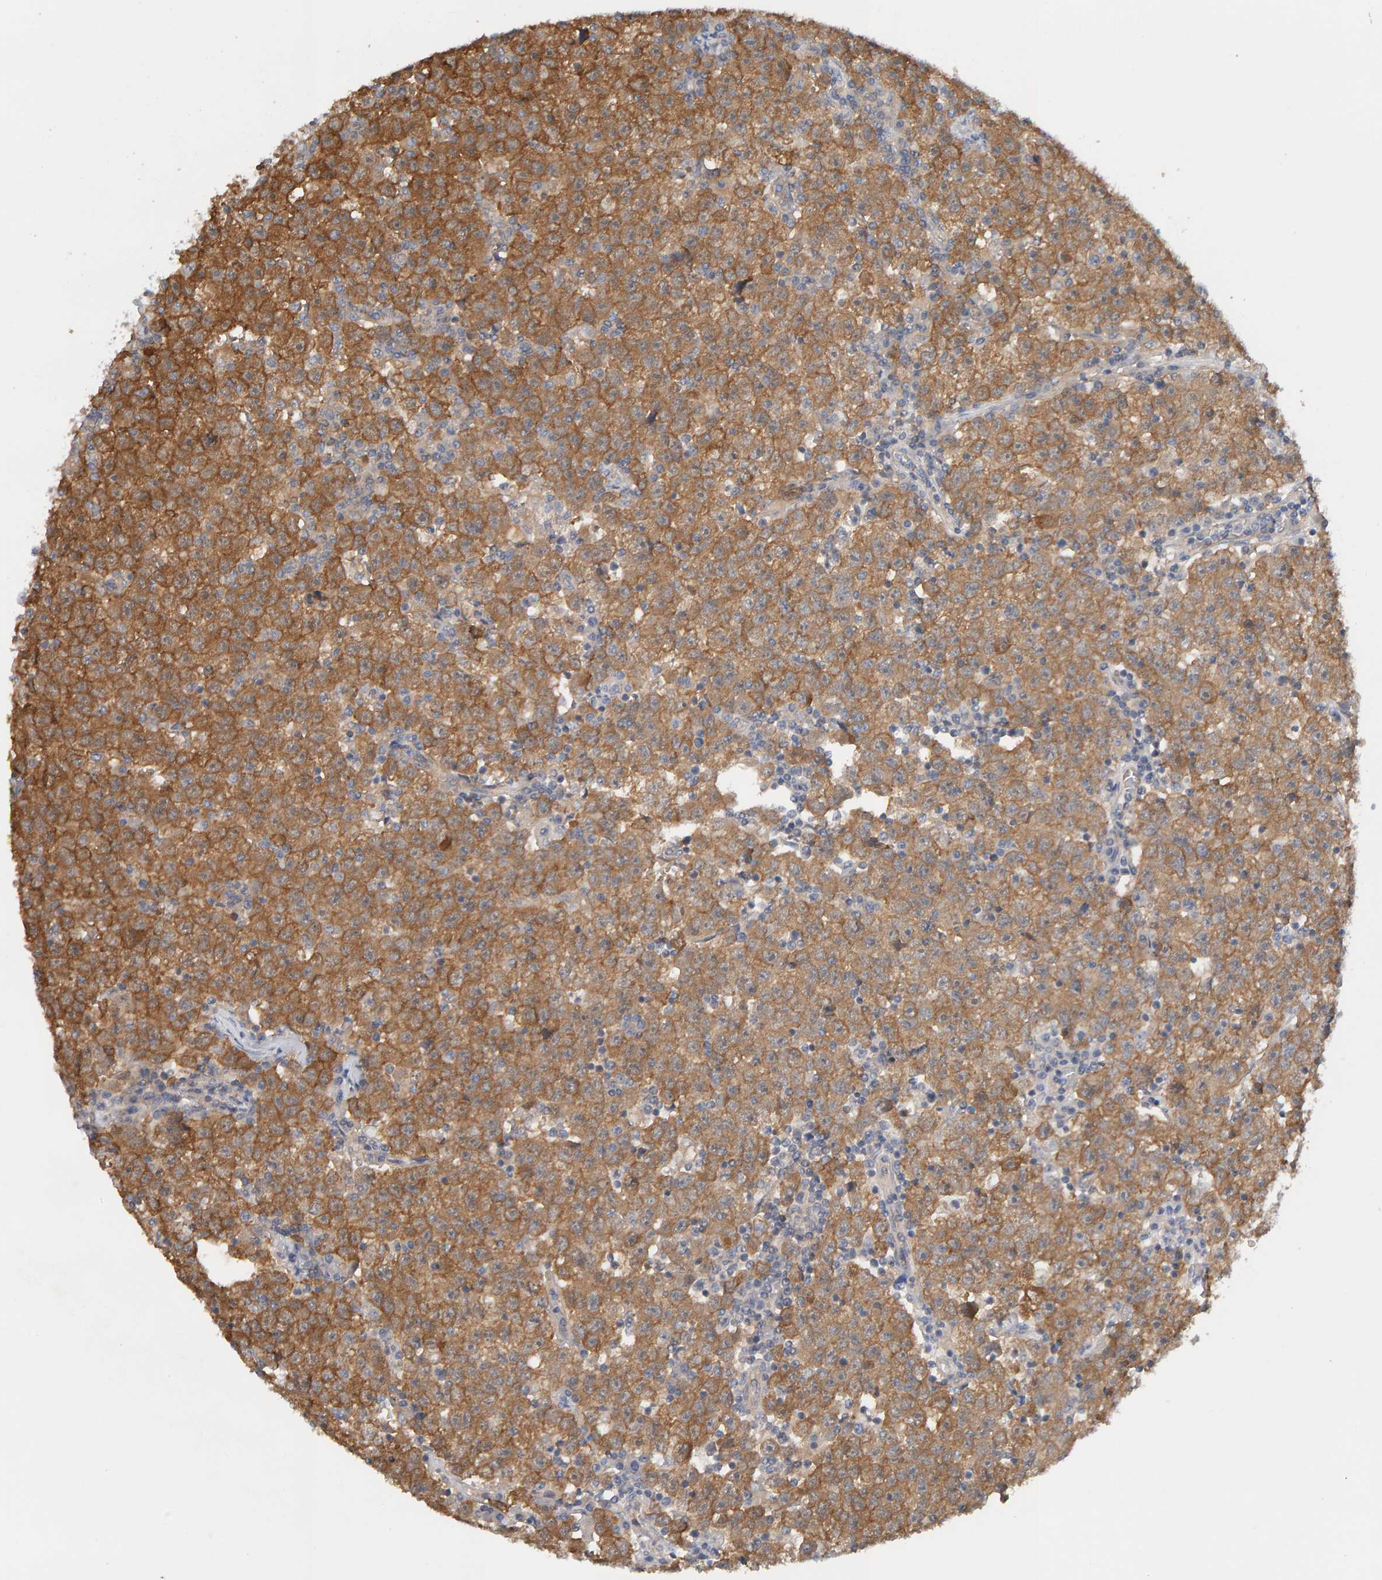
{"staining": {"intensity": "moderate", "quantity": ">75%", "location": "cytoplasmic/membranous"}, "tissue": "testis cancer", "cell_type": "Tumor cells", "image_type": "cancer", "snomed": [{"axis": "morphology", "description": "Seminoma, NOS"}, {"axis": "topography", "description": "Testis"}], "caption": "Seminoma (testis) tissue displays moderate cytoplasmic/membranous expression in approximately >75% of tumor cells", "gene": "PPP1R16A", "patient": {"sex": "male", "age": 22}}